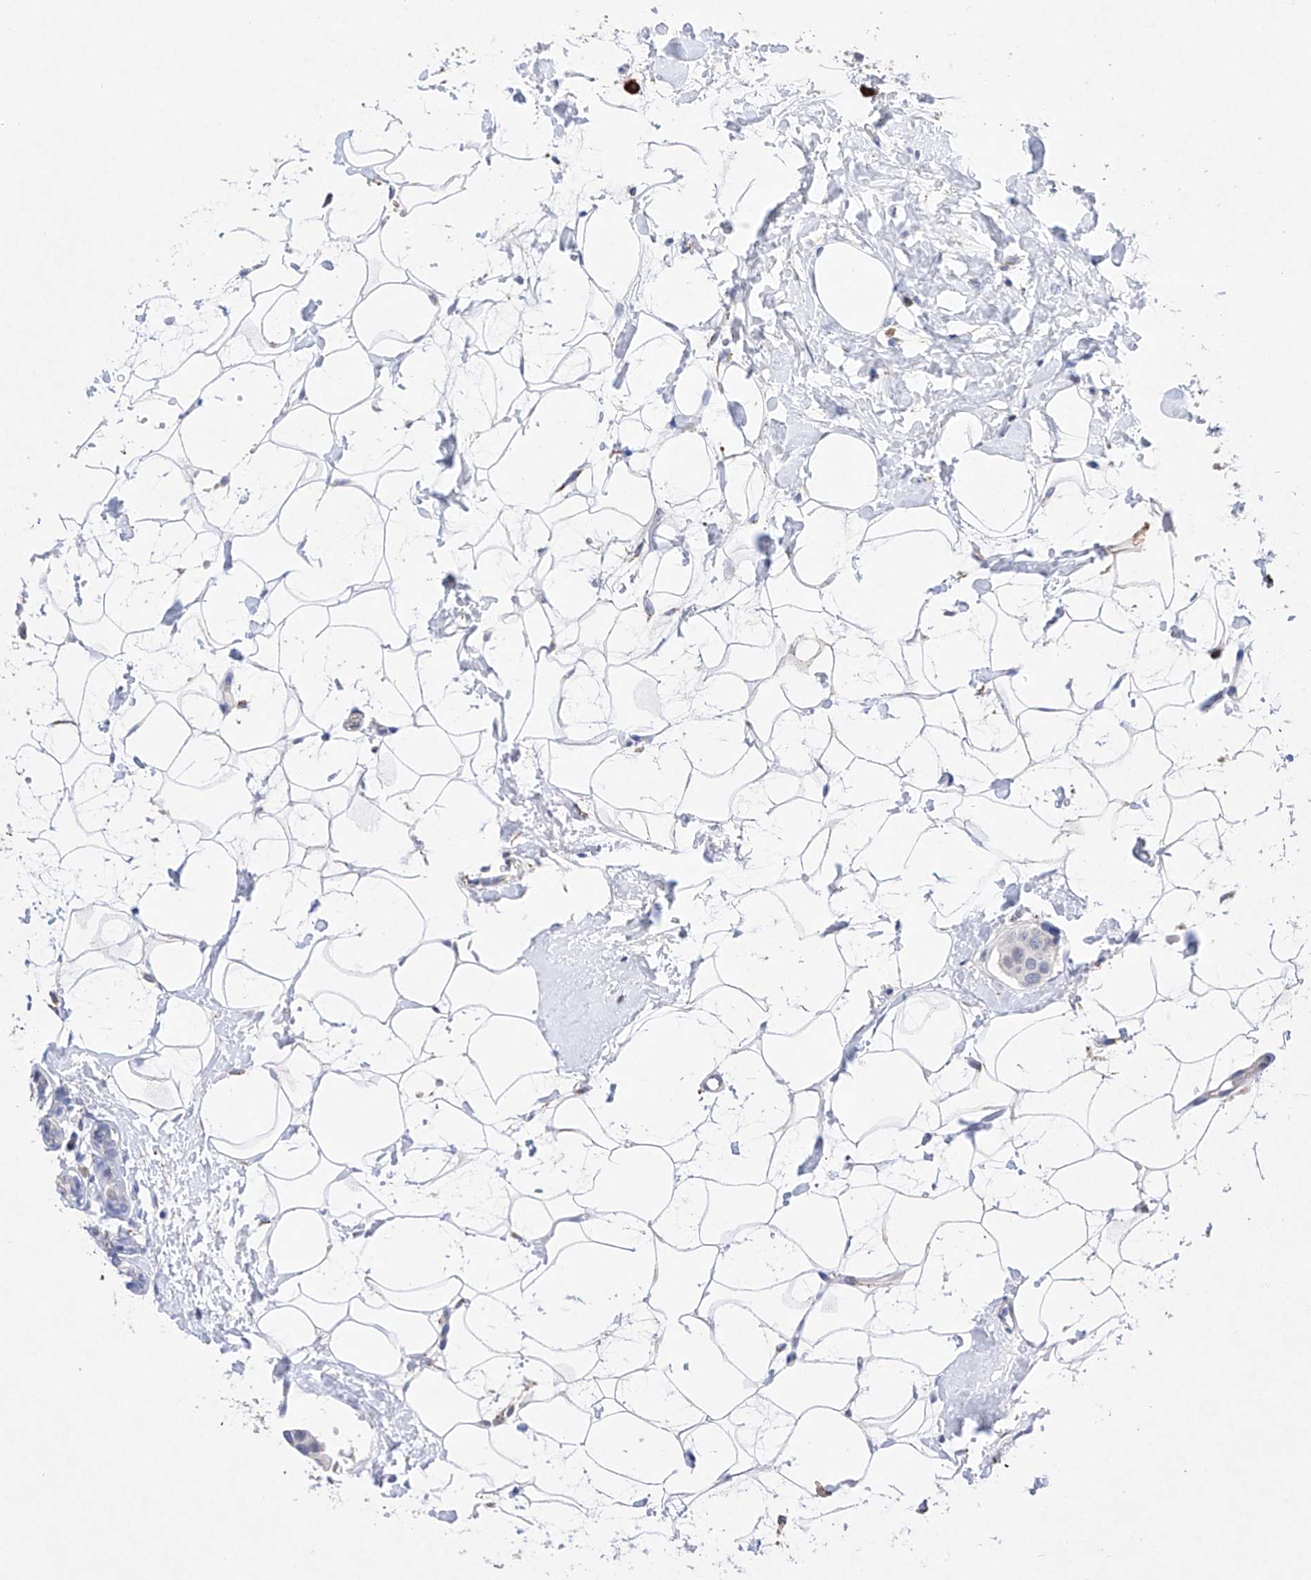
{"staining": {"intensity": "negative", "quantity": "none", "location": "none"}, "tissue": "breast cancer", "cell_type": "Tumor cells", "image_type": "cancer", "snomed": [{"axis": "morphology", "description": "Normal tissue, NOS"}, {"axis": "morphology", "description": "Duct carcinoma"}, {"axis": "topography", "description": "Breast"}], "caption": "Tumor cells are negative for protein expression in human breast invasive ductal carcinoma.", "gene": "NRROS", "patient": {"sex": "female", "age": 39}}